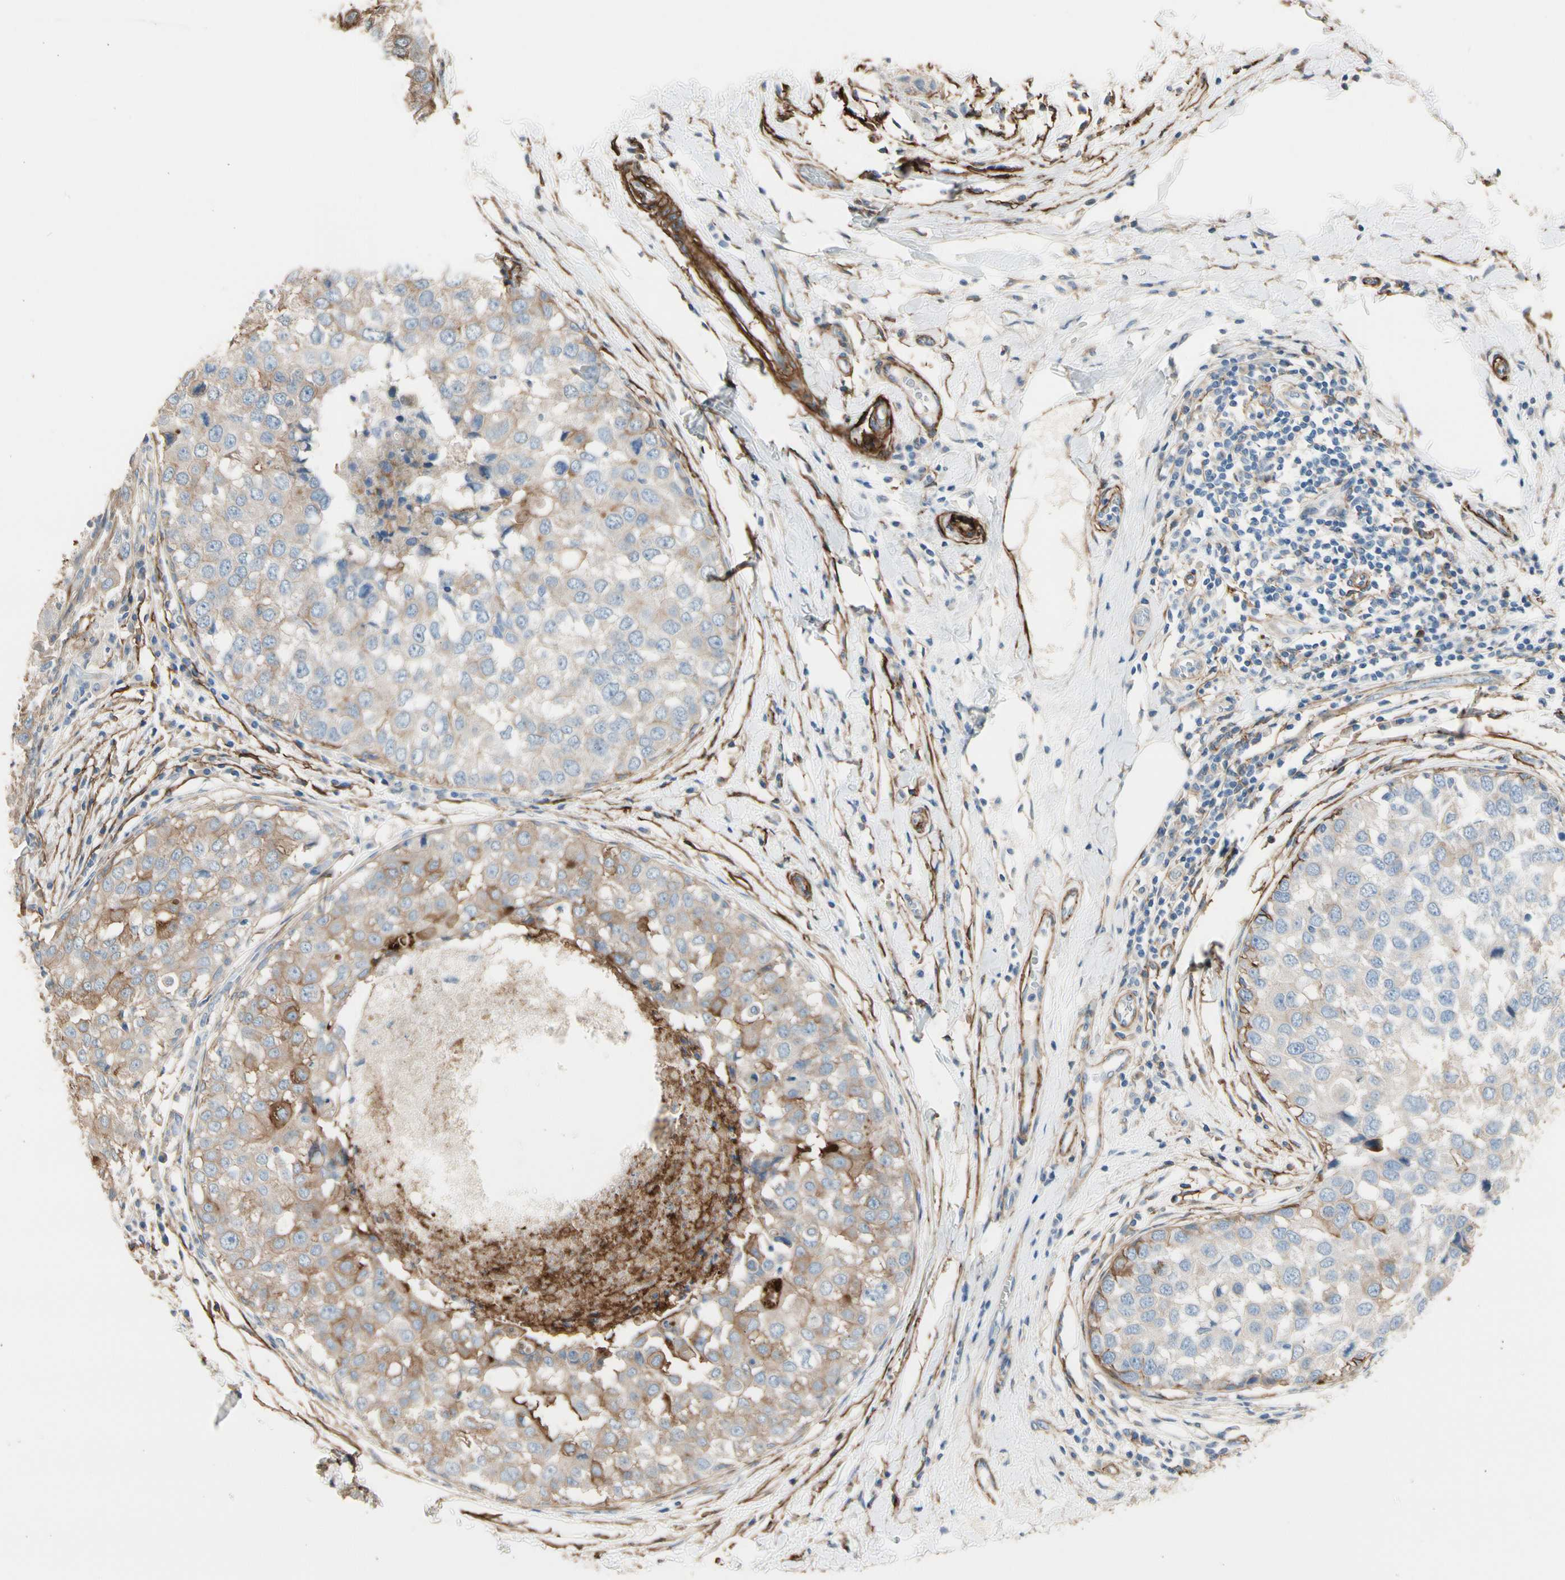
{"staining": {"intensity": "weak", "quantity": ">75%", "location": "cytoplasmic/membranous"}, "tissue": "breast cancer", "cell_type": "Tumor cells", "image_type": "cancer", "snomed": [{"axis": "morphology", "description": "Duct carcinoma"}, {"axis": "topography", "description": "Breast"}], "caption": "This micrograph shows breast cancer (invasive ductal carcinoma) stained with IHC to label a protein in brown. The cytoplasmic/membranous of tumor cells show weak positivity for the protein. Nuclei are counter-stained blue.", "gene": "SUSD2", "patient": {"sex": "female", "age": 27}}